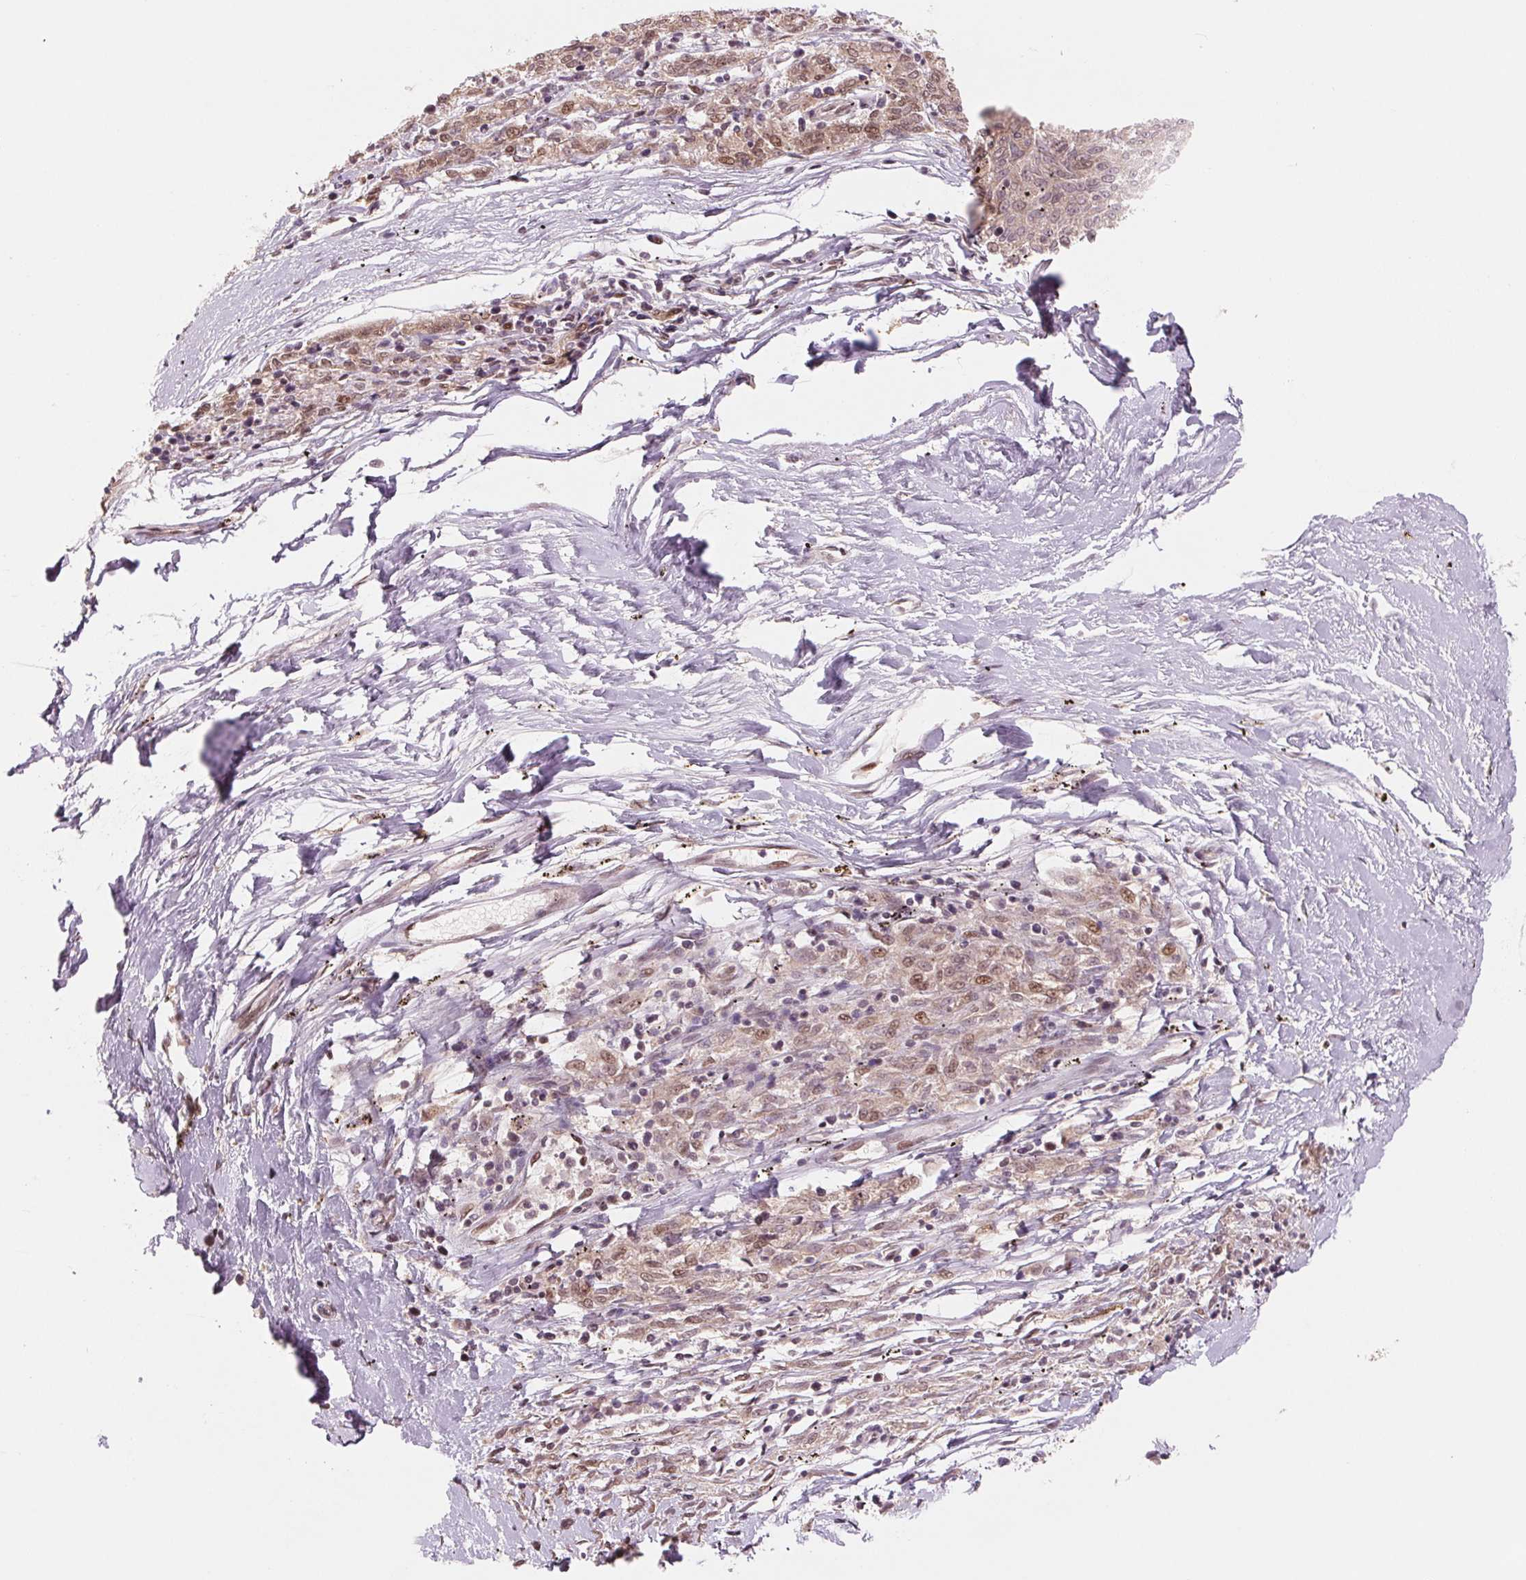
{"staining": {"intensity": "moderate", "quantity": "<25%", "location": "nuclear"}, "tissue": "melanoma", "cell_type": "Tumor cells", "image_type": "cancer", "snomed": [{"axis": "morphology", "description": "Malignant melanoma, NOS"}, {"axis": "topography", "description": "Skin"}], "caption": "DAB (3,3'-diaminobenzidine) immunohistochemical staining of melanoma displays moderate nuclear protein staining in approximately <25% of tumor cells.", "gene": "TTLL9", "patient": {"sex": "female", "age": 72}}